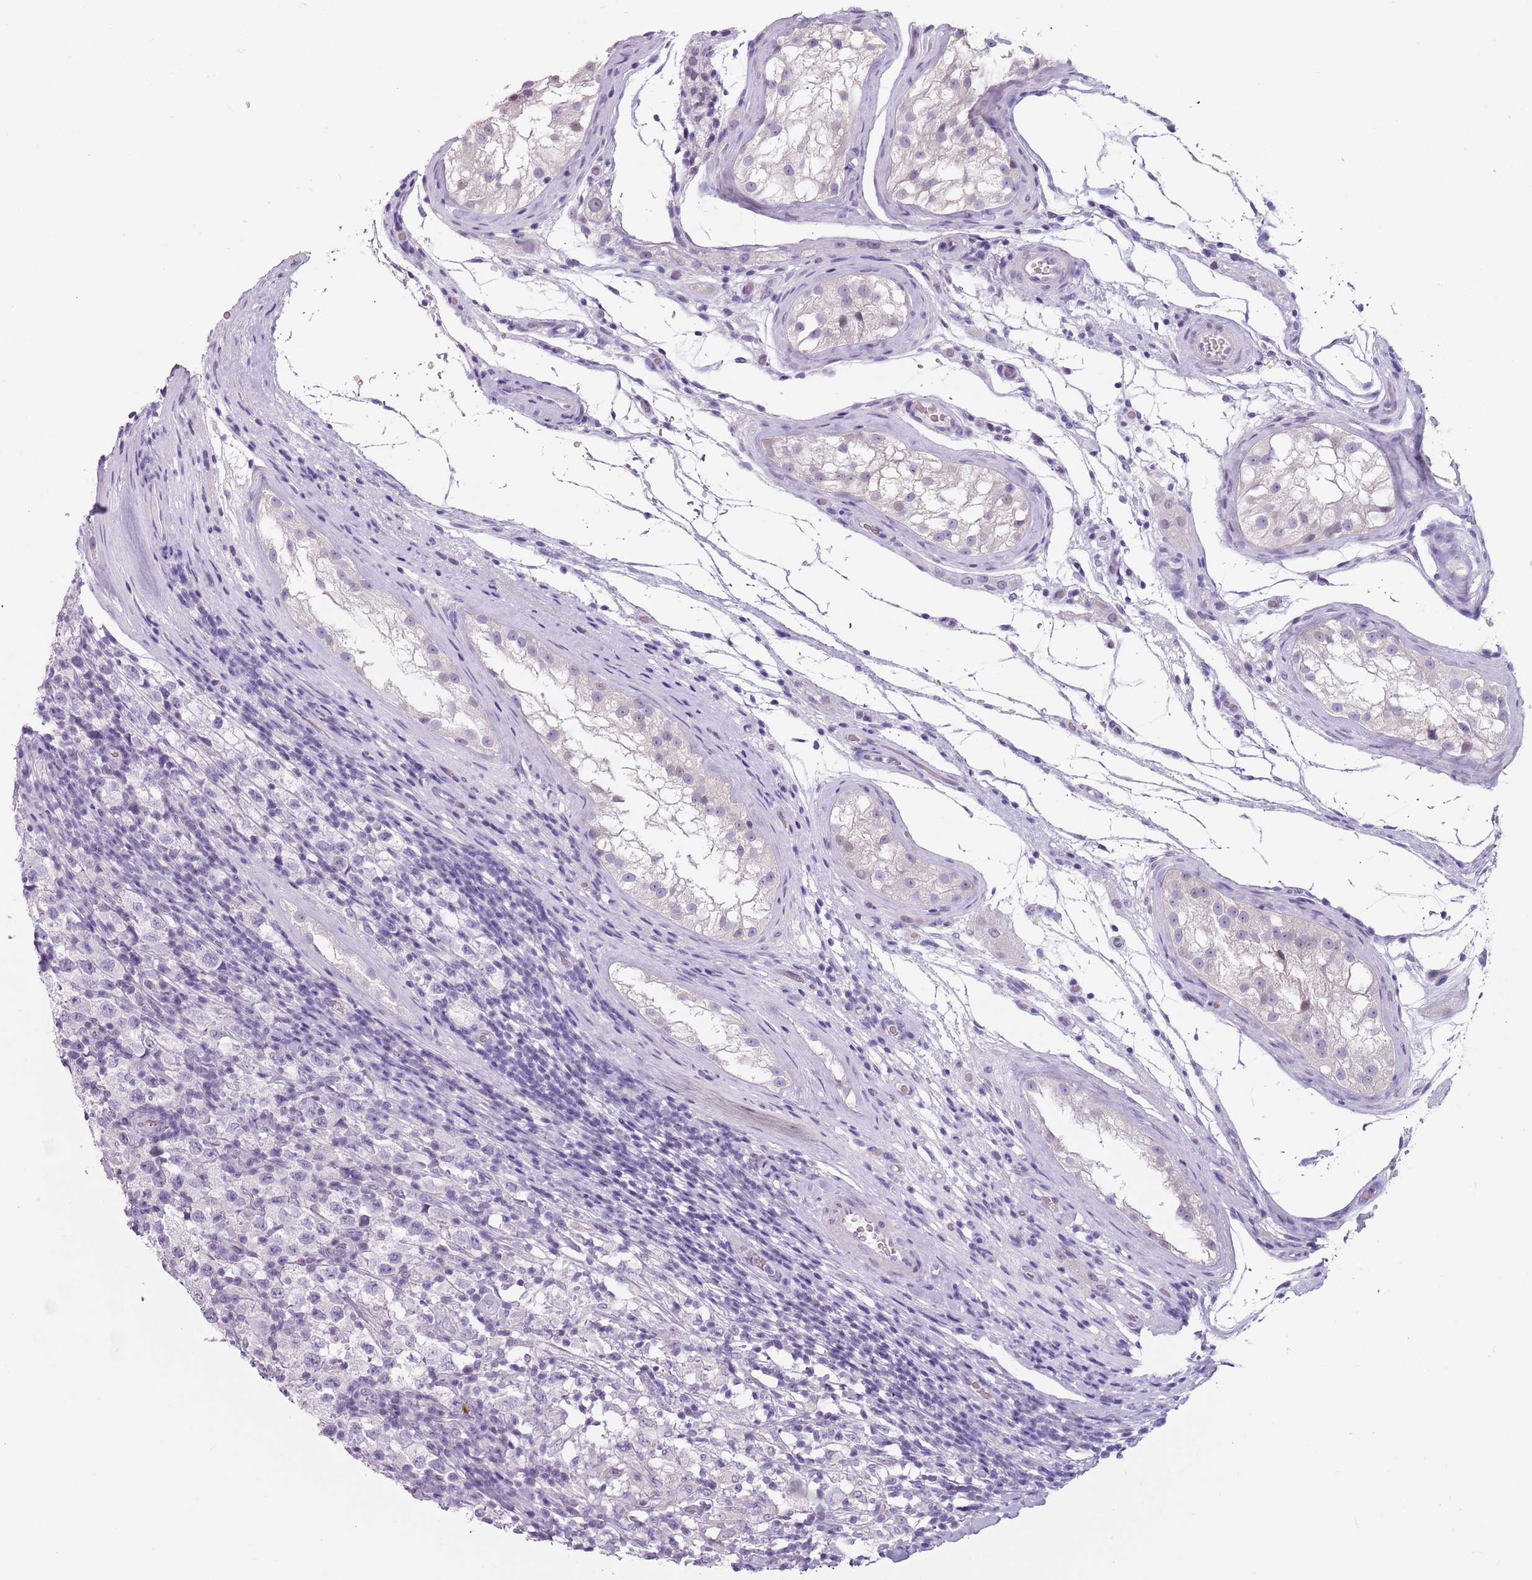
{"staining": {"intensity": "negative", "quantity": "none", "location": "none"}, "tissue": "testis cancer", "cell_type": "Tumor cells", "image_type": "cancer", "snomed": [{"axis": "morphology", "description": "Seminoma, NOS"}, {"axis": "morphology", "description": "Carcinoma, Embryonal, NOS"}, {"axis": "topography", "description": "Testis"}], "caption": "DAB (3,3'-diaminobenzidine) immunohistochemical staining of human testis cancer (embryonal carcinoma) exhibits no significant positivity in tumor cells.", "gene": "SPESP1", "patient": {"sex": "male", "age": 41}}